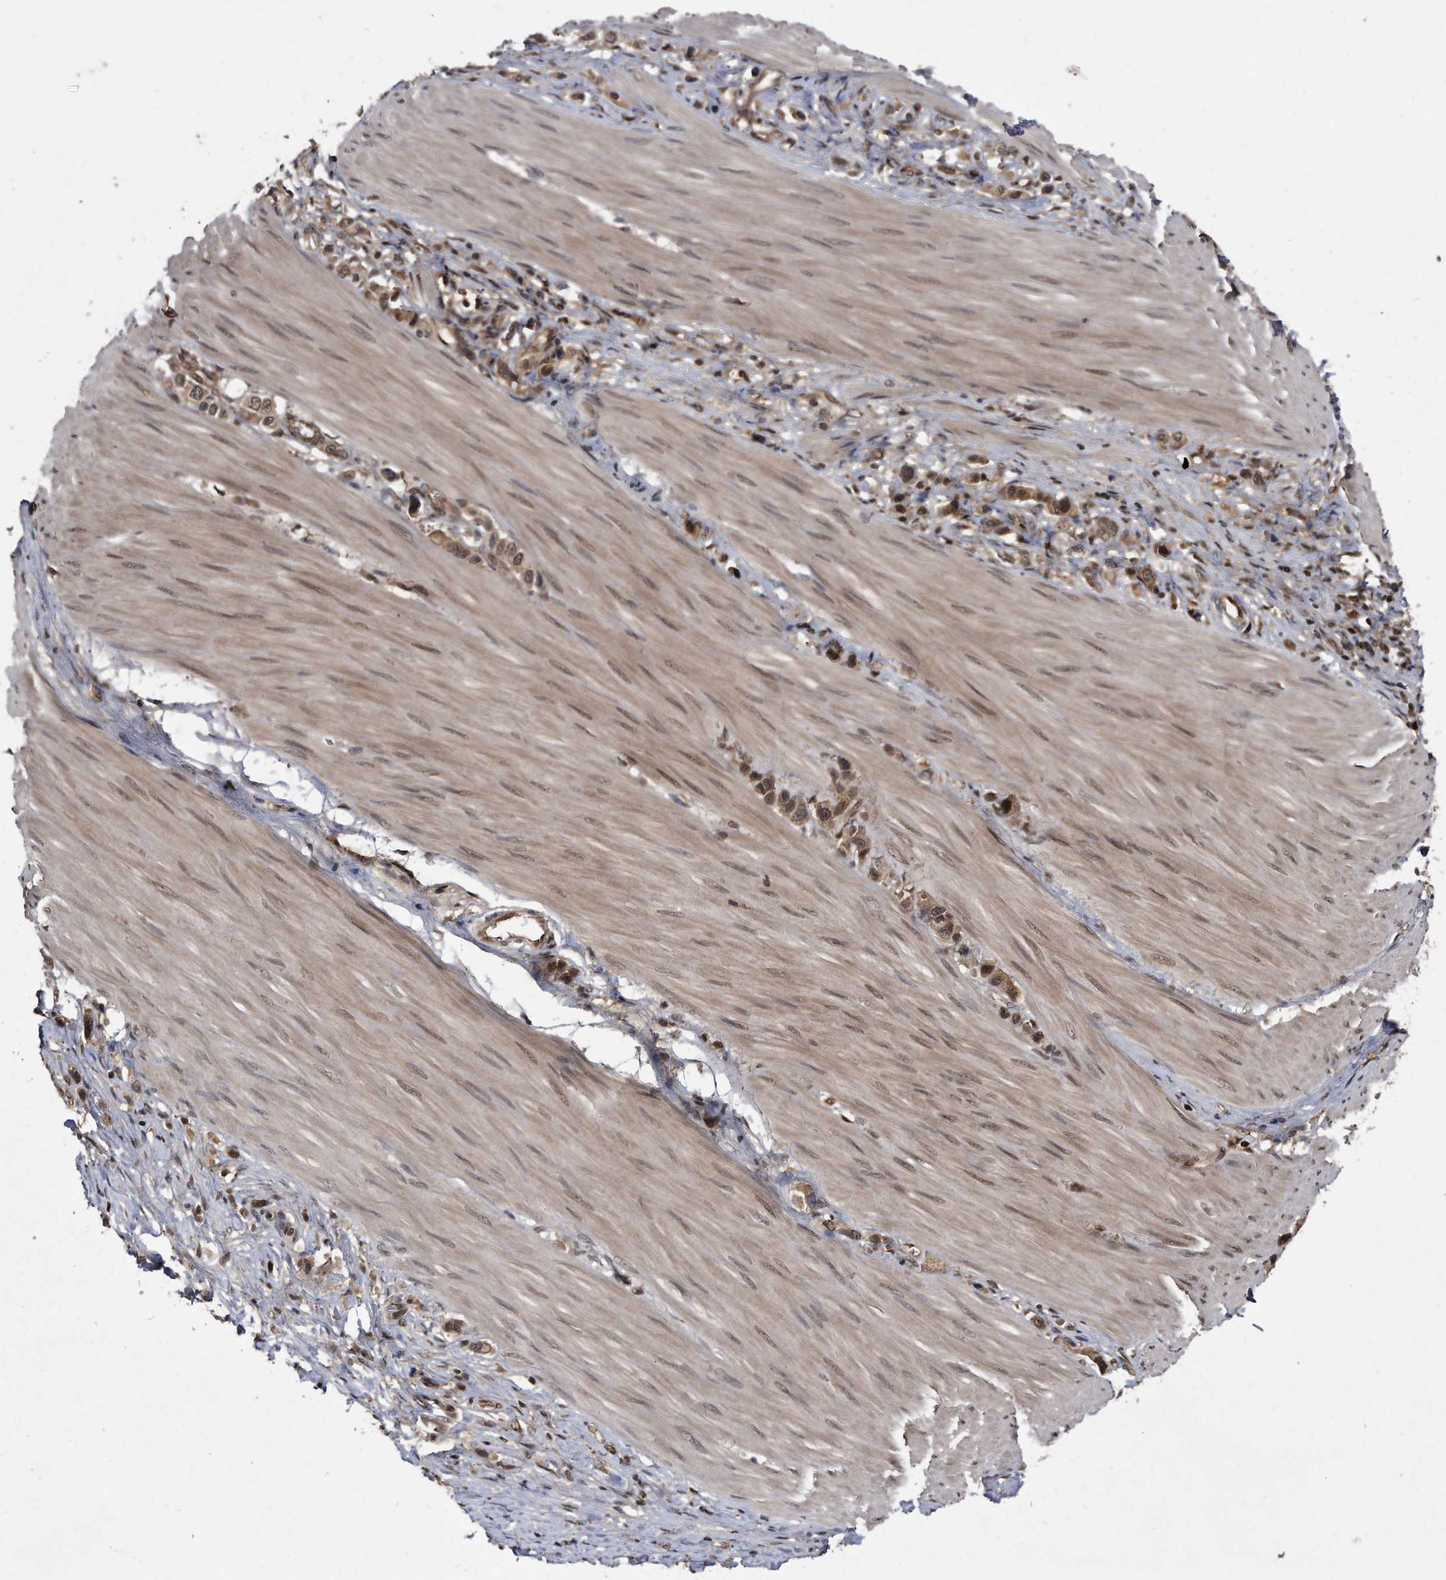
{"staining": {"intensity": "moderate", "quantity": ">75%", "location": "cytoplasmic/membranous,nuclear"}, "tissue": "stomach cancer", "cell_type": "Tumor cells", "image_type": "cancer", "snomed": [{"axis": "morphology", "description": "Adenocarcinoma, NOS"}, {"axis": "topography", "description": "Stomach"}], "caption": "Moderate cytoplasmic/membranous and nuclear staining is appreciated in about >75% of tumor cells in stomach cancer.", "gene": "RAD23B", "patient": {"sex": "female", "age": 65}}